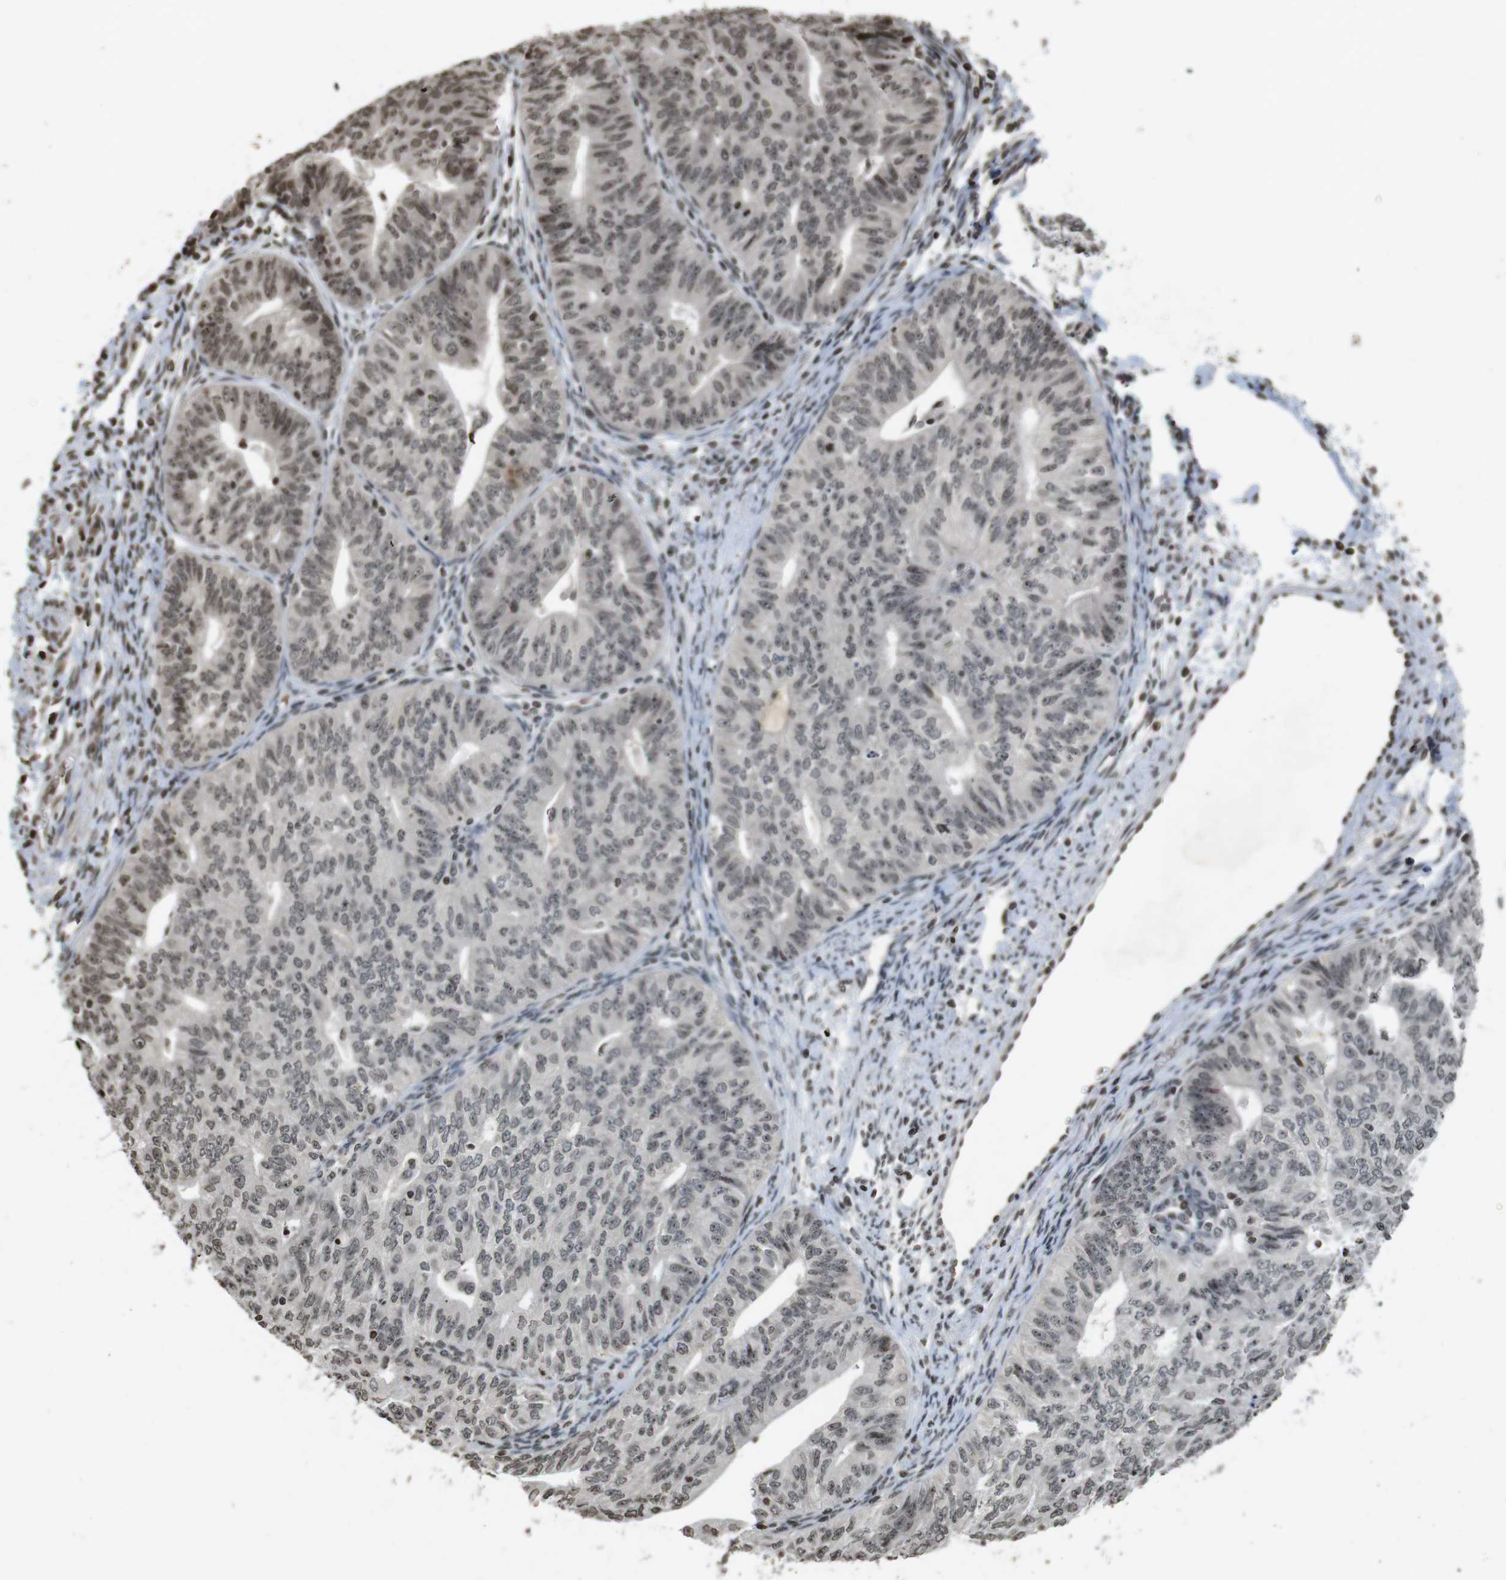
{"staining": {"intensity": "weak", "quantity": ">75%", "location": "nuclear"}, "tissue": "endometrial cancer", "cell_type": "Tumor cells", "image_type": "cancer", "snomed": [{"axis": "morphology", "description": "Adenocarcinoma, NOS"}, {"axis": "topography", "description": "Endometrium"}], "caption": "An immunohistochemistry image of neoplastic tissue is shown. Protein staining in brown labels weak nuclear positivity in endometrial adenocarcinoma within tumor cells.", "gene": "FOXA3", "patient": {"sex": "female", "age": 32}}